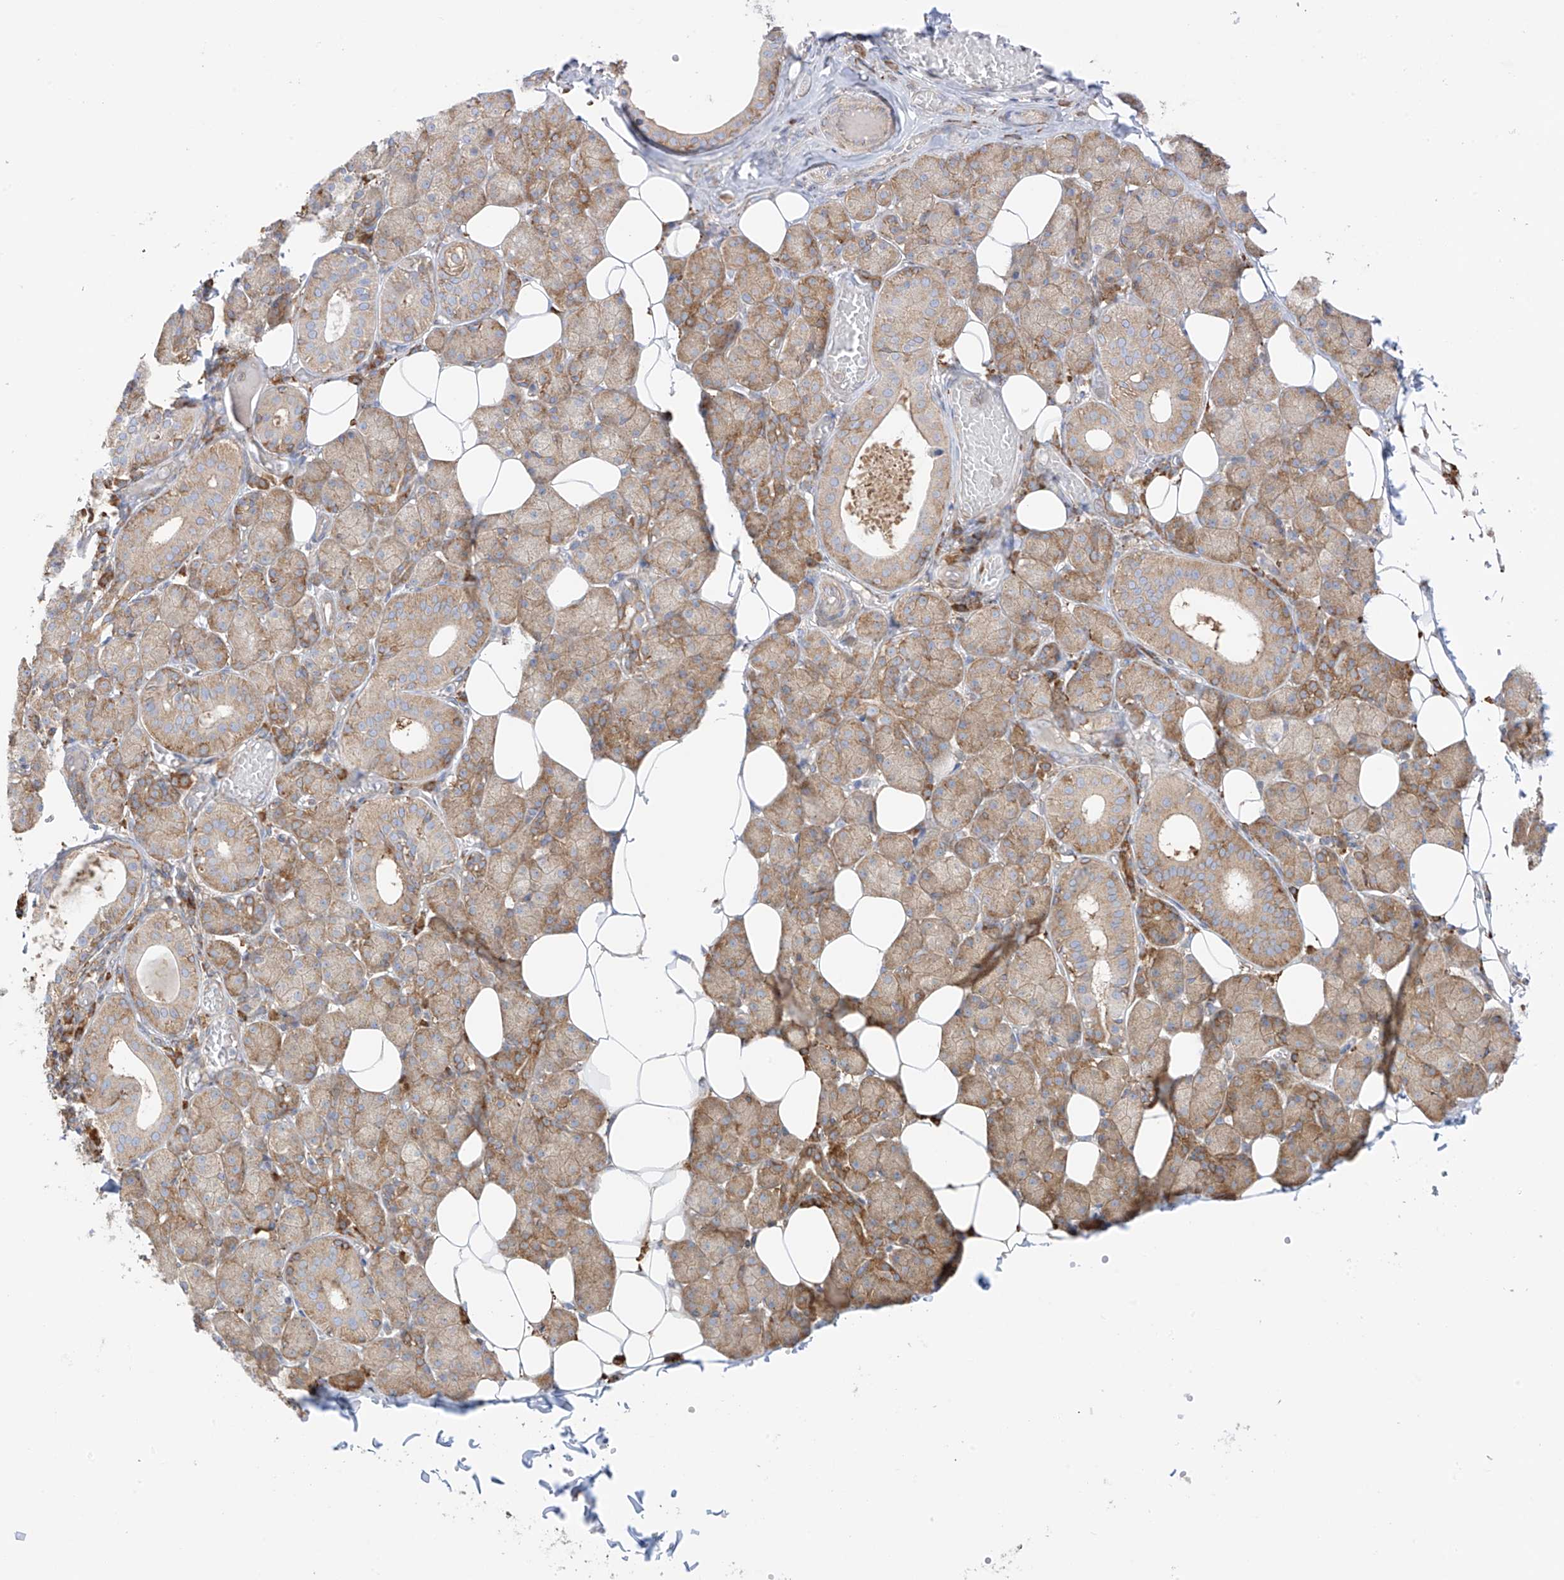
{"staining": {"intensity": "moderate", "quantity": "25%-75%", "location": "cytoplasmic/membranous"}, "tissue": "salivary gland", "cell_type": "Glandular cells", "image_type": "normal", "snomed": [{"axis": "morphology", "description": "Normal tissue, NOS"}, {"axis": "topography", "description": "Salivary gland"}], "caption": "The image demonstrates a brown stain indicating the presence of a protein in the cytoplasmic/membranous of glandular cells in salivary gland.", "gene": "XKR3", "patient": {"sex": "female", "age": 33}}